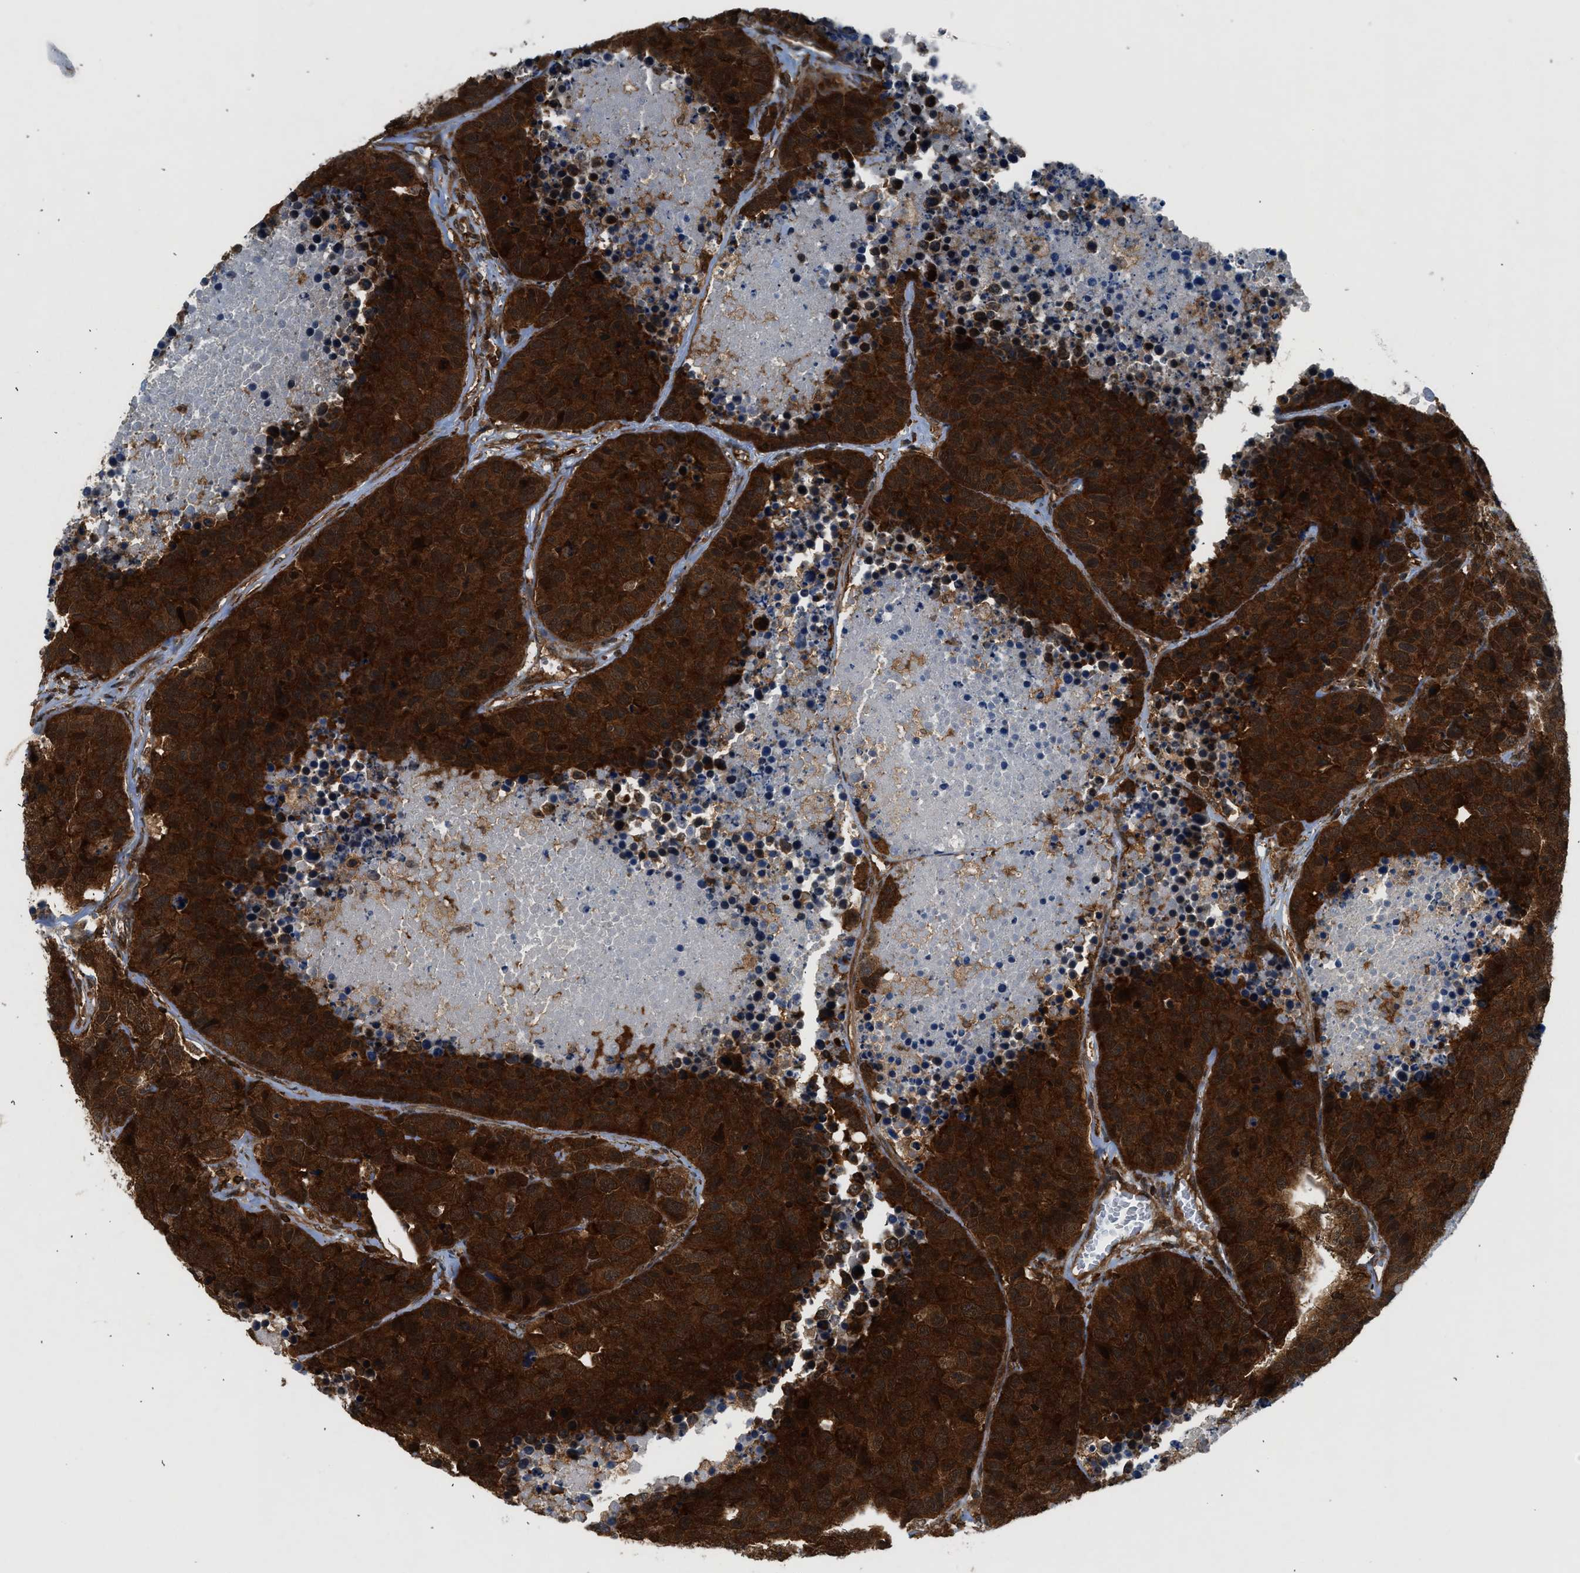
{"staining": {"intensity": "strong", "quantity": ">75%", "location": "cytoplasmic/membranous,nuclear"}, "tissue": "carcinoid", "cell_type": "Tumor cells", "image_type": "cancer", "snomed": [{"axis": "morphology", "description": "Carcinoid, malignant, NOS"}, {"axis": "topography", "description": "Lung"}], "caption": "Carcinoid (malignant) stained for a protein (brown) reveals strong cytoplasmic/membranous and nuclear positive staining in about >75% of tumor cells.", "gene": "OXSR1", "patient": {"sex": "male", "age": 60}}